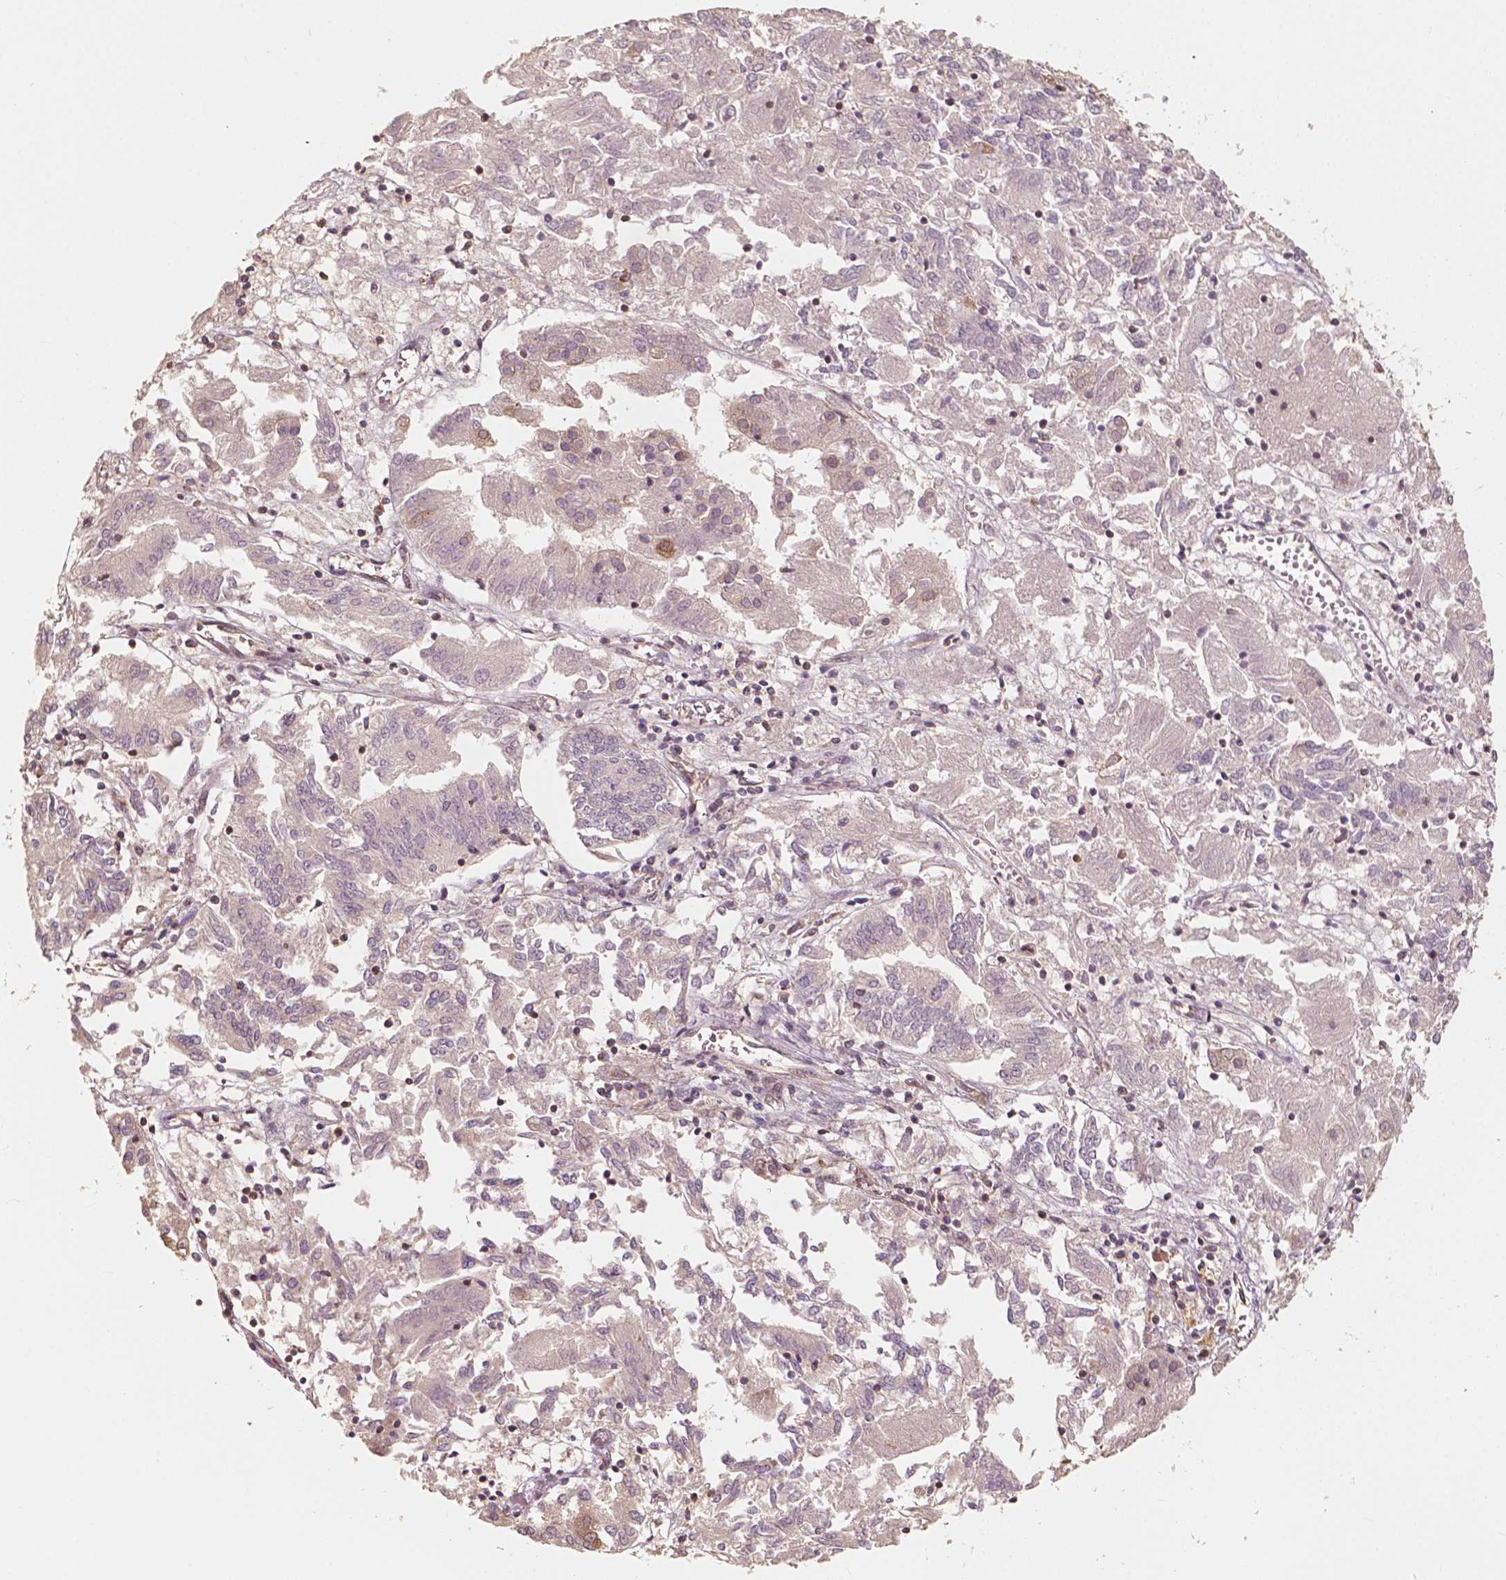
{"staining": {"intensity": "weak", "quantity": "25%-75%", "location": "cytoplasmic/membranous"}, "tissue": "endometrial cancer", "cell_type": "Tumor cells", "image_type": "cancer", "snomed": [{"axis": "morphology", "description": "Adenocarcinoma, NOS"}, {"axis": "topography", "description": "Endometrium"}], "caption": "A micrograph of endometrial cancer (adenocarcinoma) stained for a protein reveals weak cytoplasmic/membranous brown staining in tumor cells.", "gene": "G3BP1", "patient": {"sex": "female", "age": 54}}